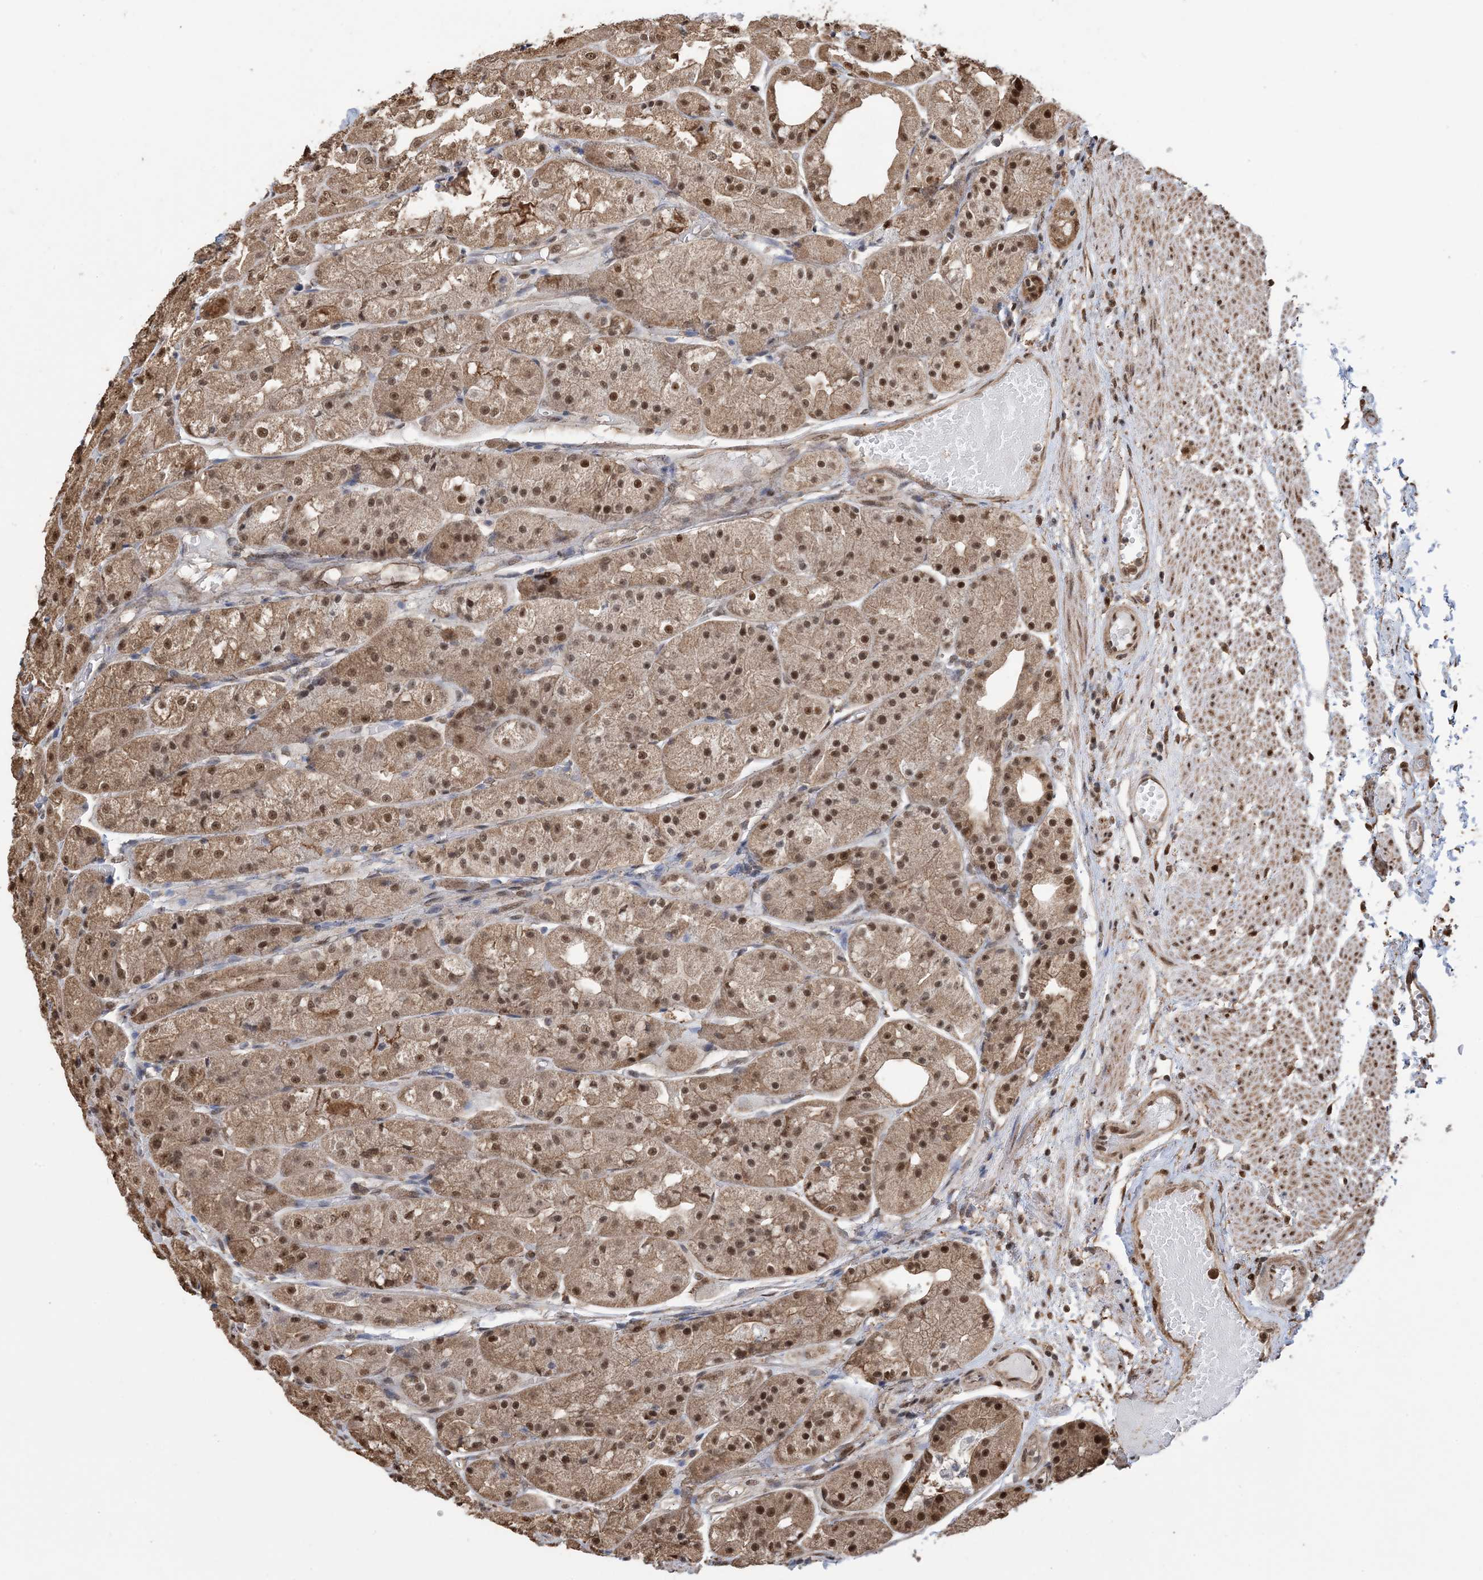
{"staining": {"intensity": "moderate", "quantity": ">75%", "location": "cytoplasmic/membranous,nuclear"}, "tissue": "stomach", "cell_type": "Glandular cells", "image_type": "normal", "snomed": [{"axis": "morphology", "description": "Normal tissue, NOS"}, {"axis": "topography", "description": "Stomach, upper"}], "caption": "Human stomach stained with a protein marker demonstrates moderate staining in glandular cells.", "gene": "HSPA1A", "patient": {"sex": "male", "age": 72}}